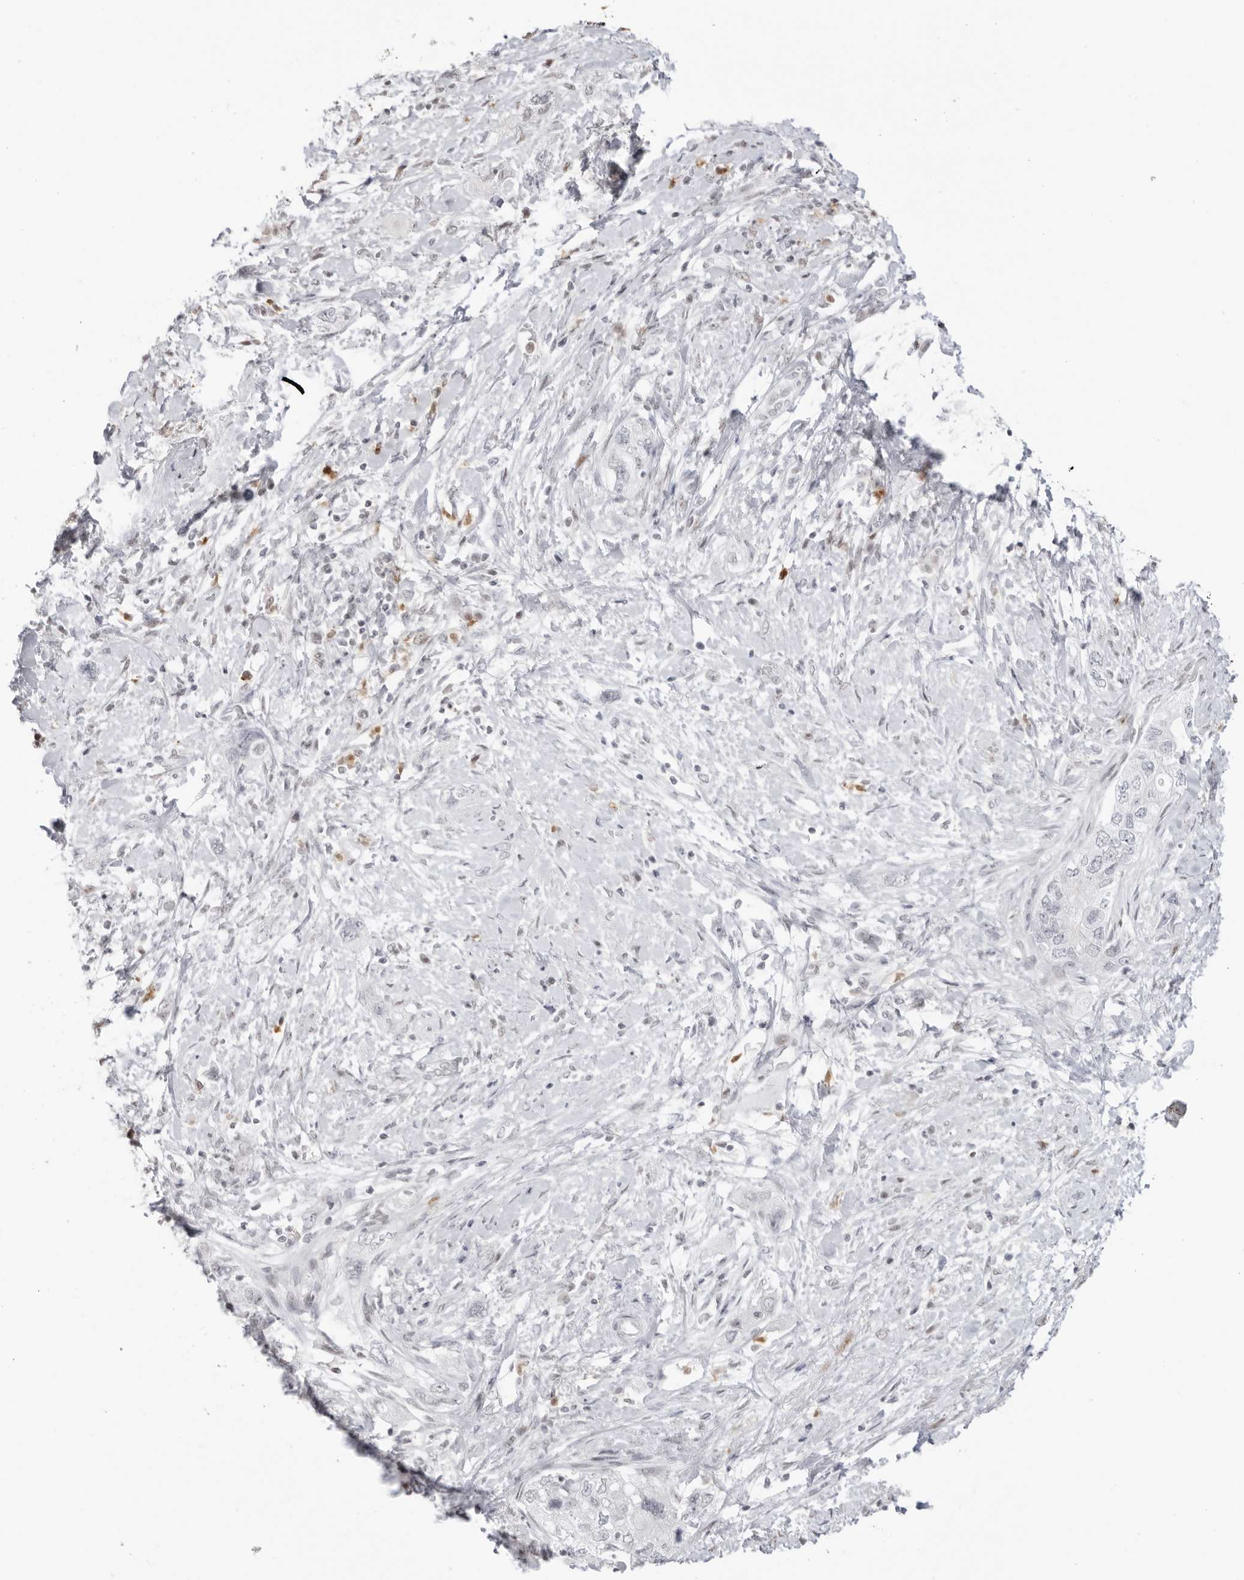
{"staining": {"intensity": "negative", "quantity": "none", "location": "none"}, "tissue": "pancreatic cancer", "cell_type": "Tumor cells", "image_type": "cancer", "snomed": [{"axis": "morphology", "description": "Adenocarcinoma, NOS"}, {"axis": "topography", "description": "Pancreas"}], "caption": "IHC of human pancreatic cancer shows no expression in tumor cells. The staining was performed using DAB (3,3'-diaminobenzidine) to visualize the protein expression in brown, while the nuclei were stained in blue with hematoxylin (Magnification: 20x).", "gene": "RNF146", "patient": {"sex": "female", "age": 73}}